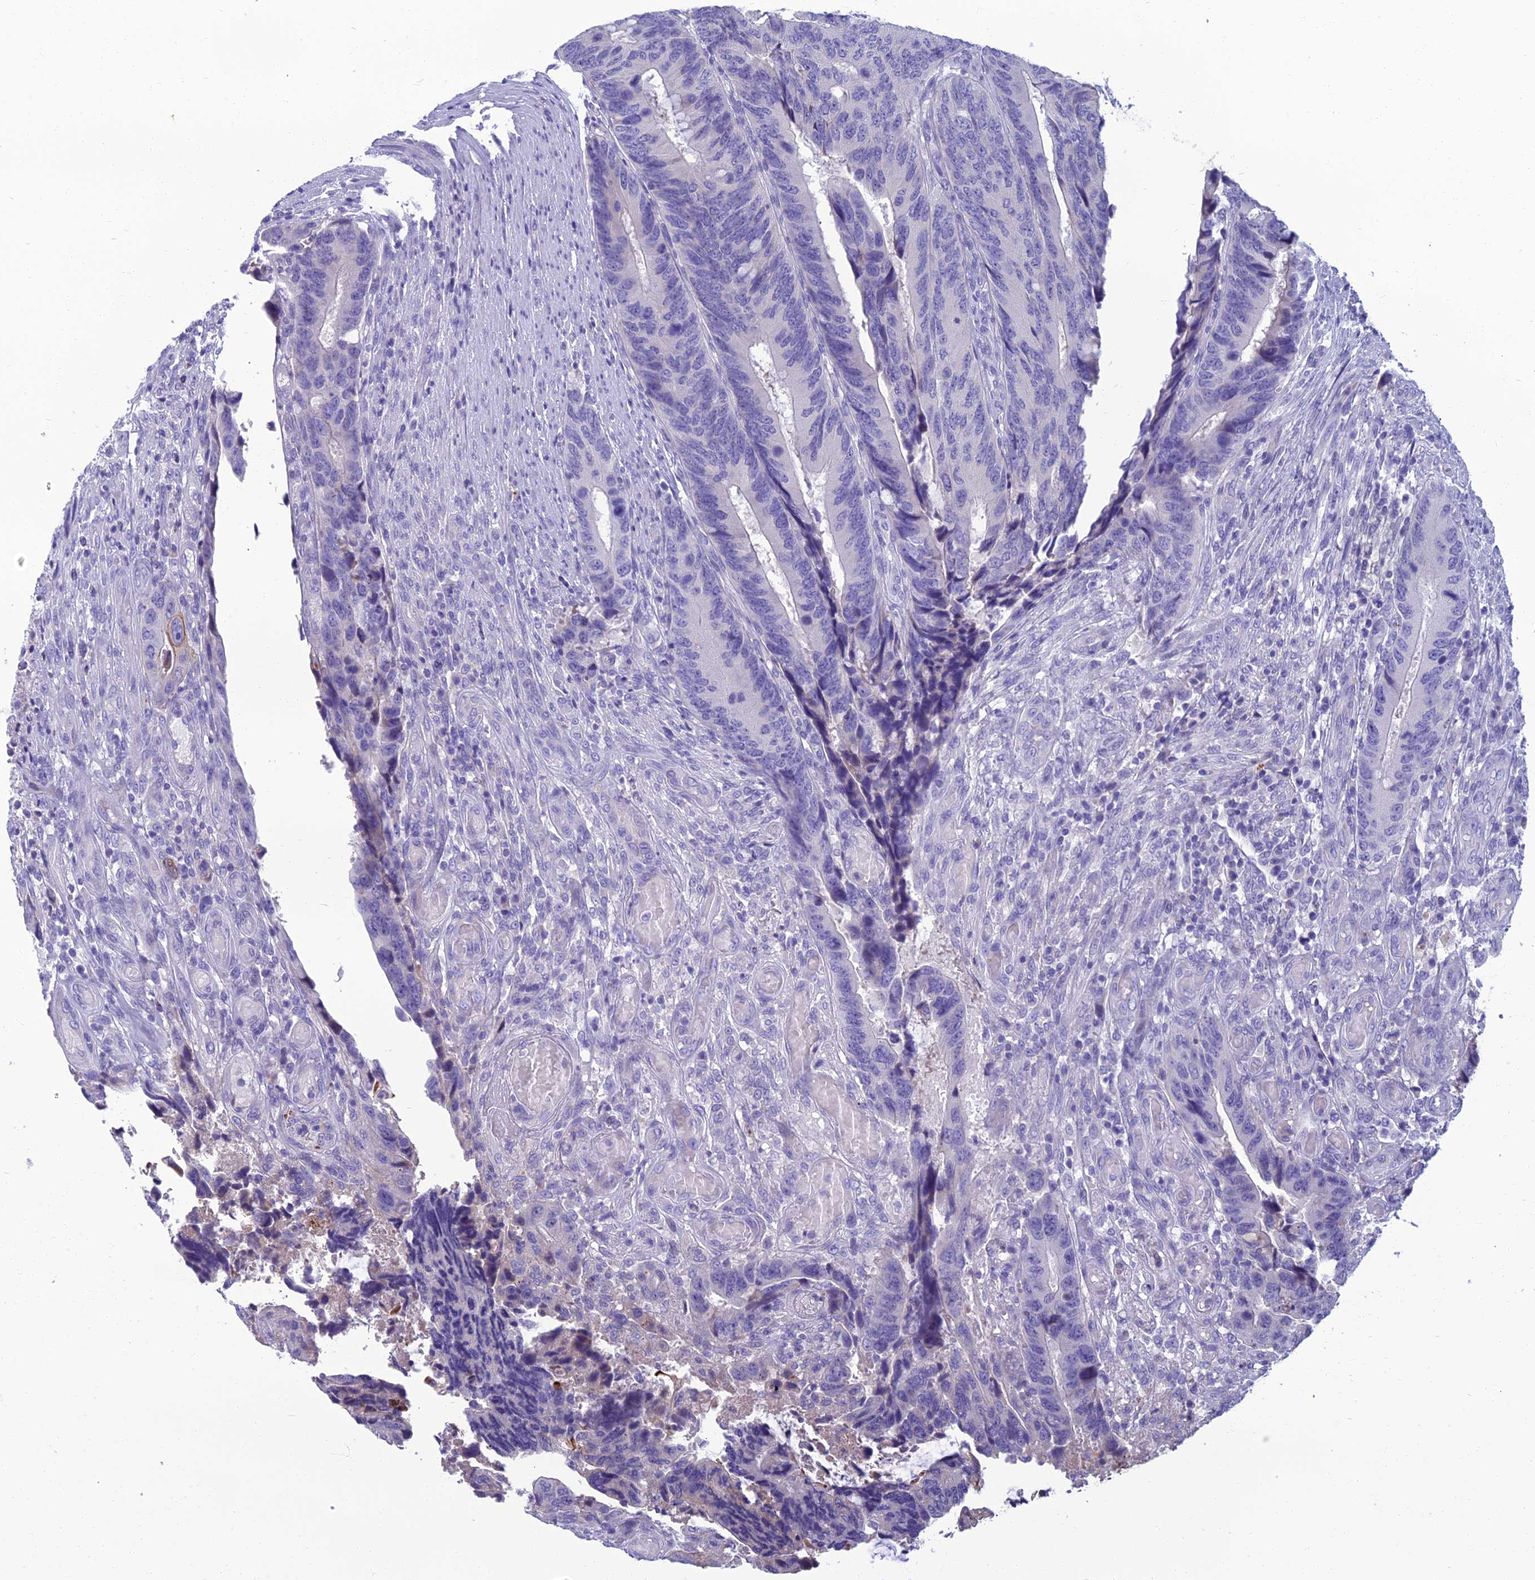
{"staining": {"intensity": "negative", "quantity": "none", "location": "none"}, "tissue": "colorectal cancer", "cell_type": "Tumor cells", "image_type": "cancer", "snomed": [{"axis": "morphology", "description": "Adenocarcinoma, NOS"}, {"axis": "topography", "description": "Colon"}], "caption": "The photomicrograph displays no staining of tumor cells in colorectal cancer (adenocarcinoma). (DAB (3,3'-diaminobenzidine) immunohistochemistry with hematoxylin counter stain).", "gene": "SPTLC3", "patient": {"sex": "male", "age": 87}}